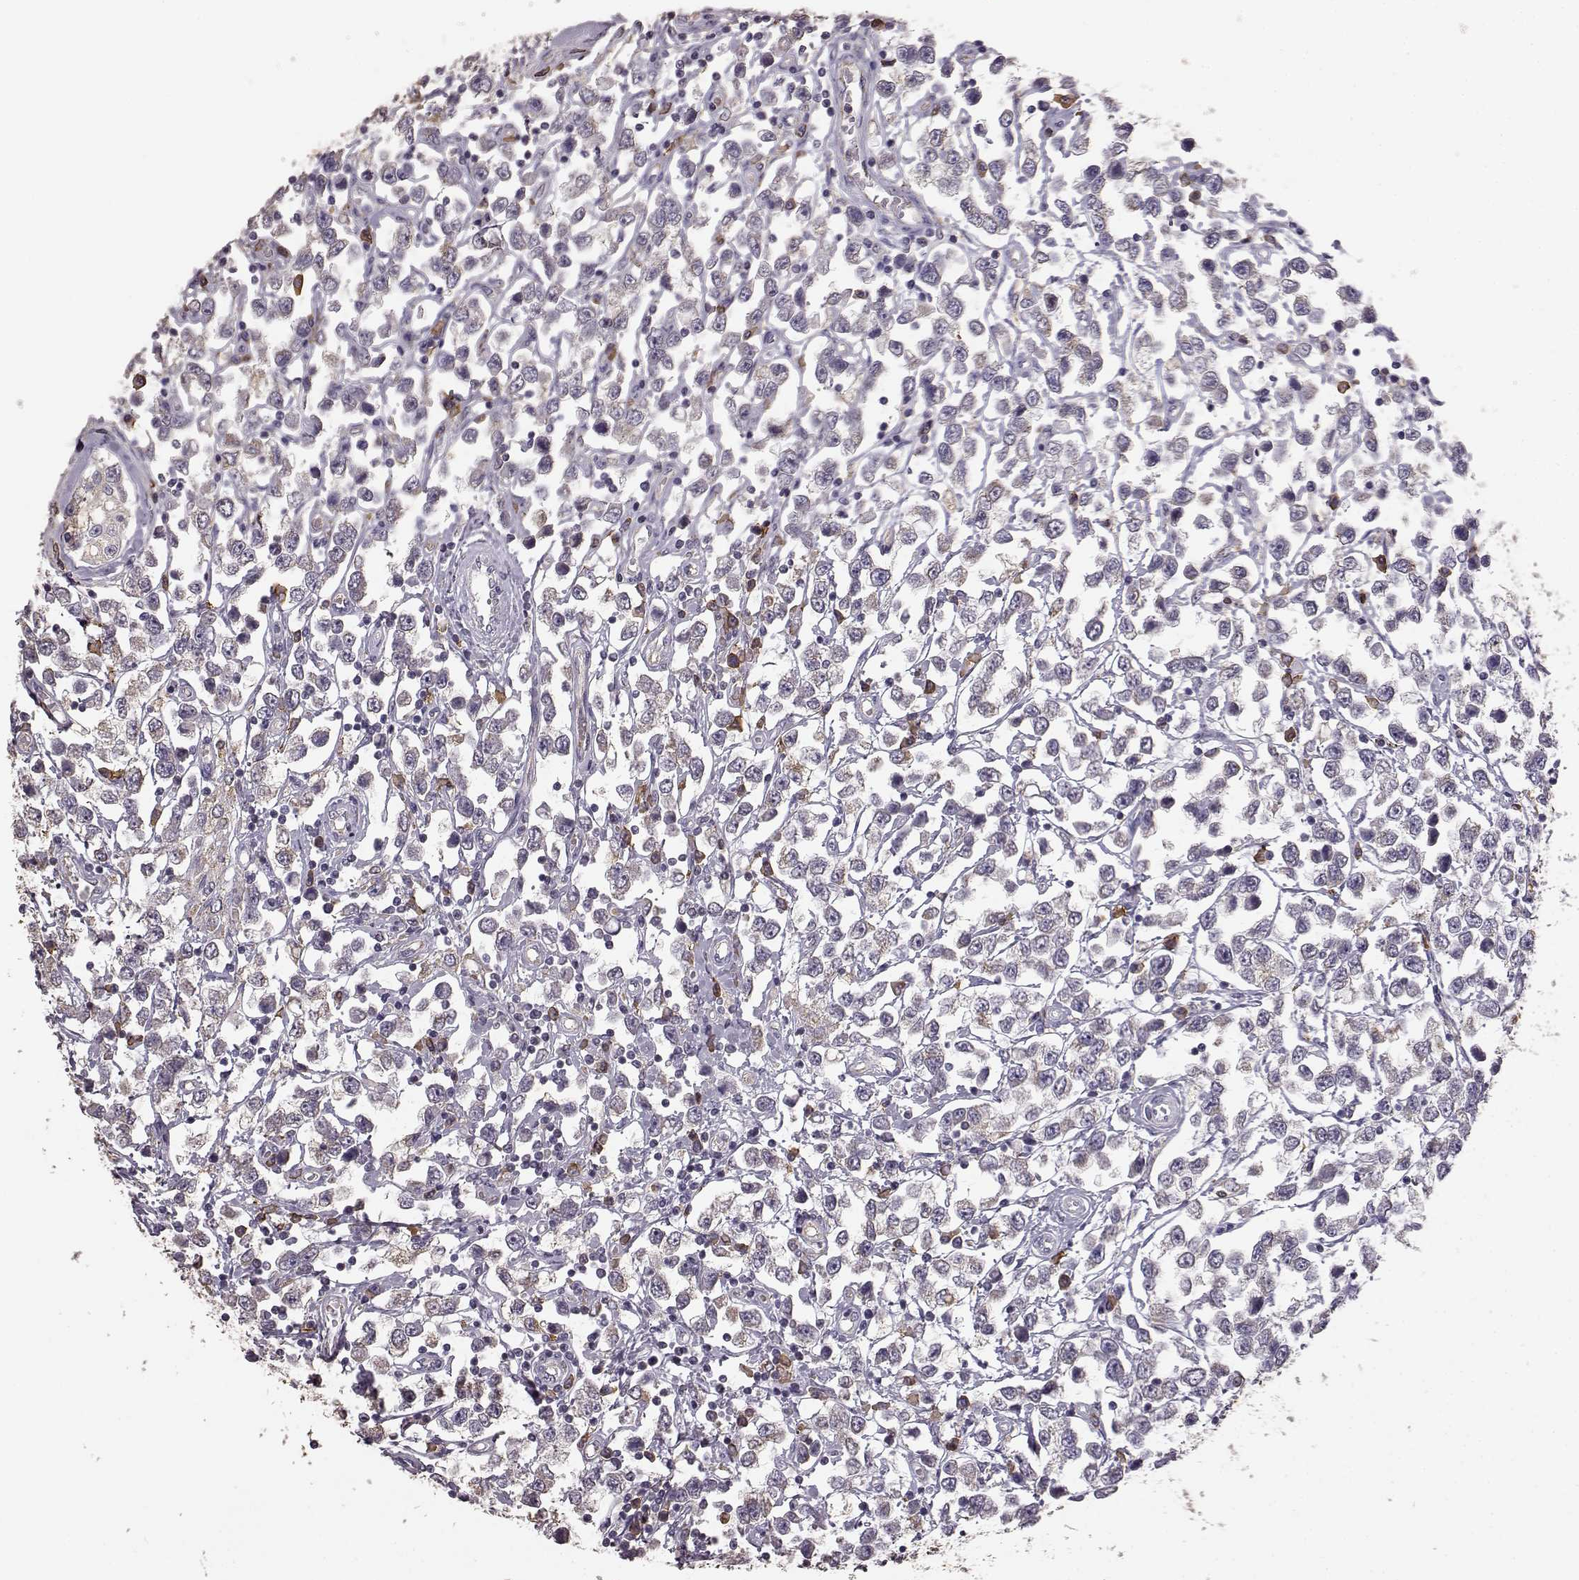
{"staining": {"intensity": "negative", "quantity": "none", "location": "none"}, "tissue": "testis cancer", "cell_type": "Tumor cells", "image_type": "cancer", "snomed": [{"axis": "morphology", "description": "Seminoma, NOS"}, {"axis": "topography", "description": "Testis"}], "caption": "Immunohistochemical staining of testis cancer displays no significant expression in tumor cells. (Immunohistochemistry, brightfield microscopy, high magnification).", "gene": "GABRG3", "patient": {"sex": "male", "age": 34}}